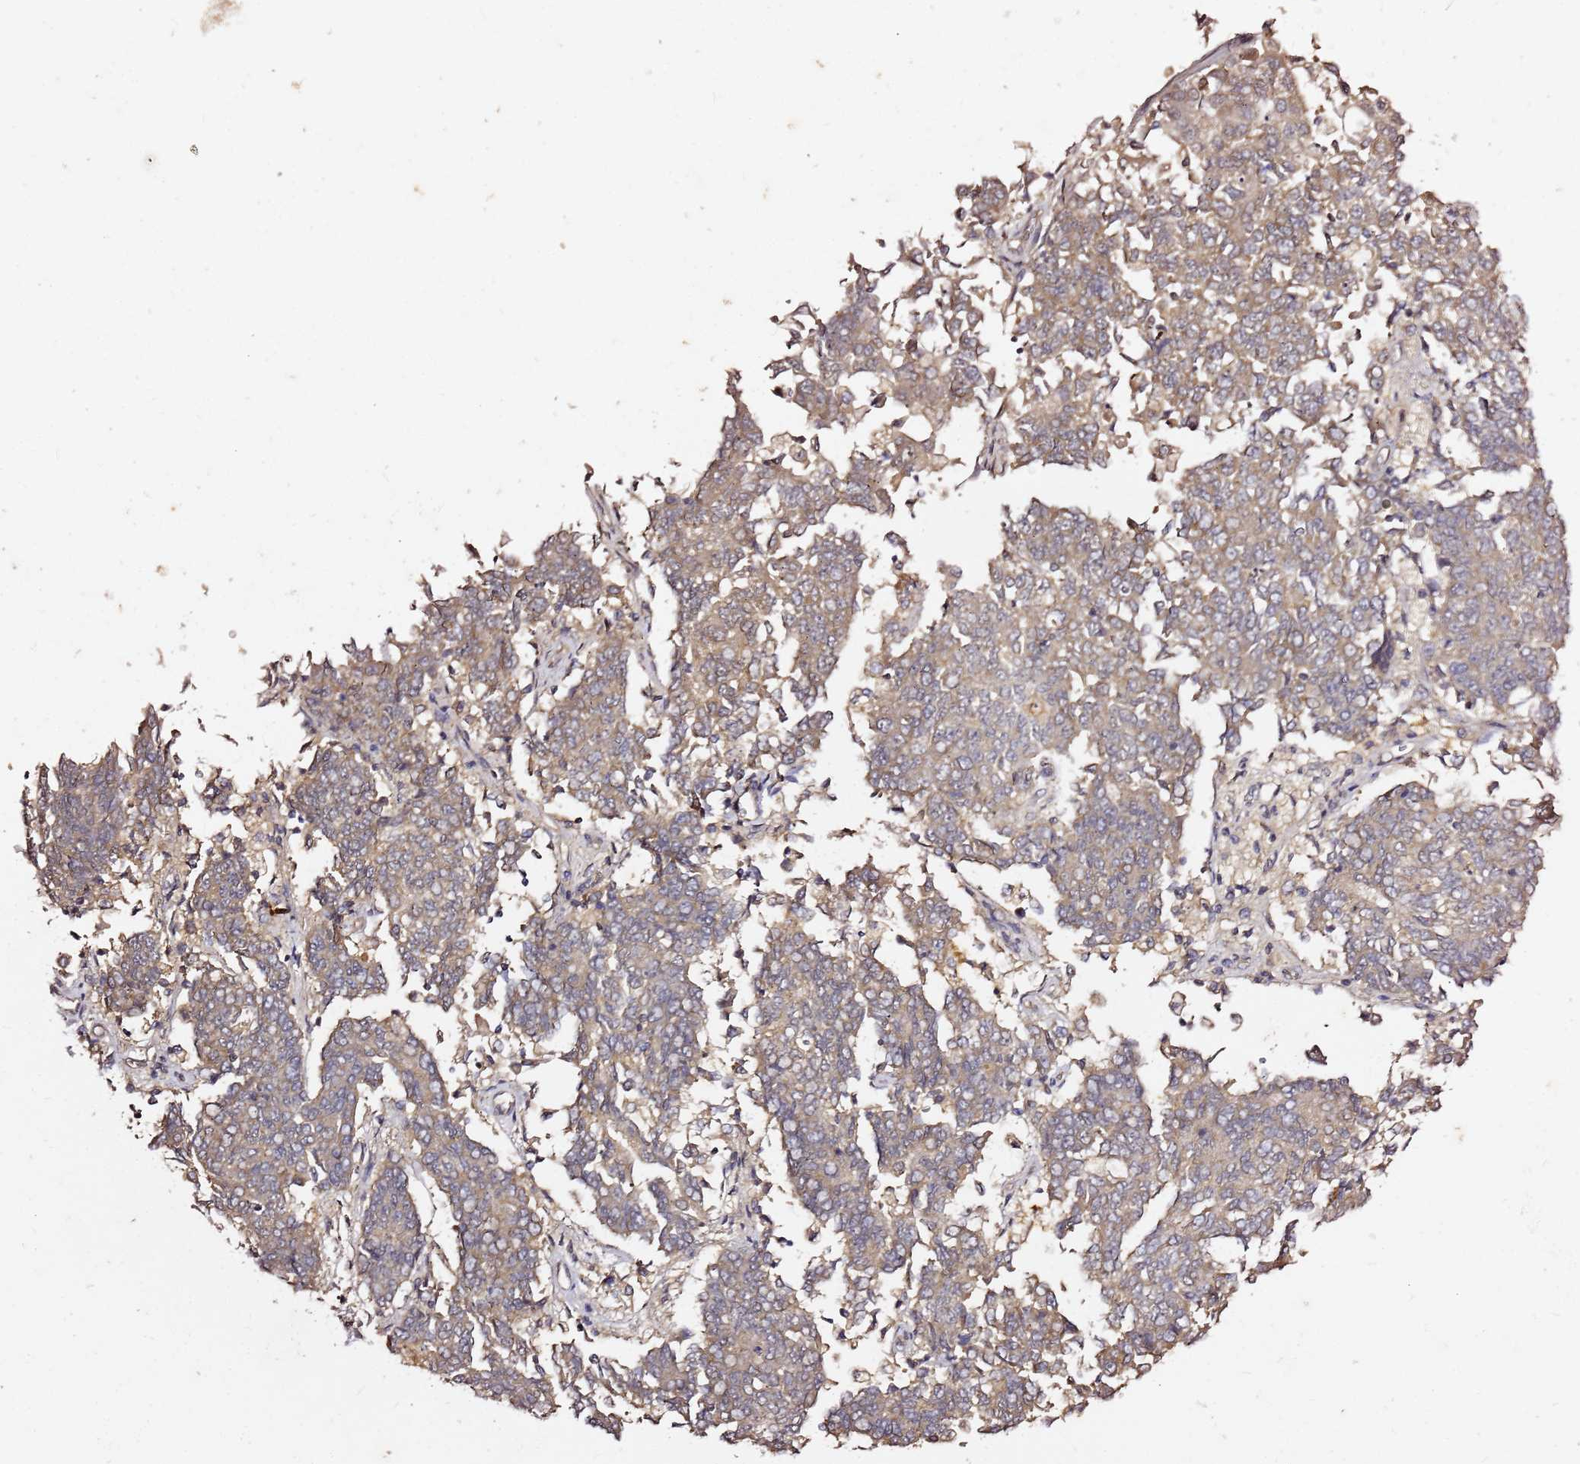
{"staining": {"intensity": "moderate", "quantity": ">75%", "location": "cytoplasmic/membranous"}, "tissue": "endometrial cancer", "cell_type": "Tumor cells", "image_type": "cancer", "snomed": [{"axis": "morphology", "description": "Adenocarcinoma, NOS"}, {"axis": "topography", "description": "Endometrium"}], "caption": "Moderate cytoplasmic/membranous protein staining is seen in approximately >75% of tumor cells in endometrial cancer (adenocarcinoma). Ihc stains the protein in brown and the nuclei are stained blue.", "gene": "C6orf136", "patient": {"sex": "female", "age": 80}}